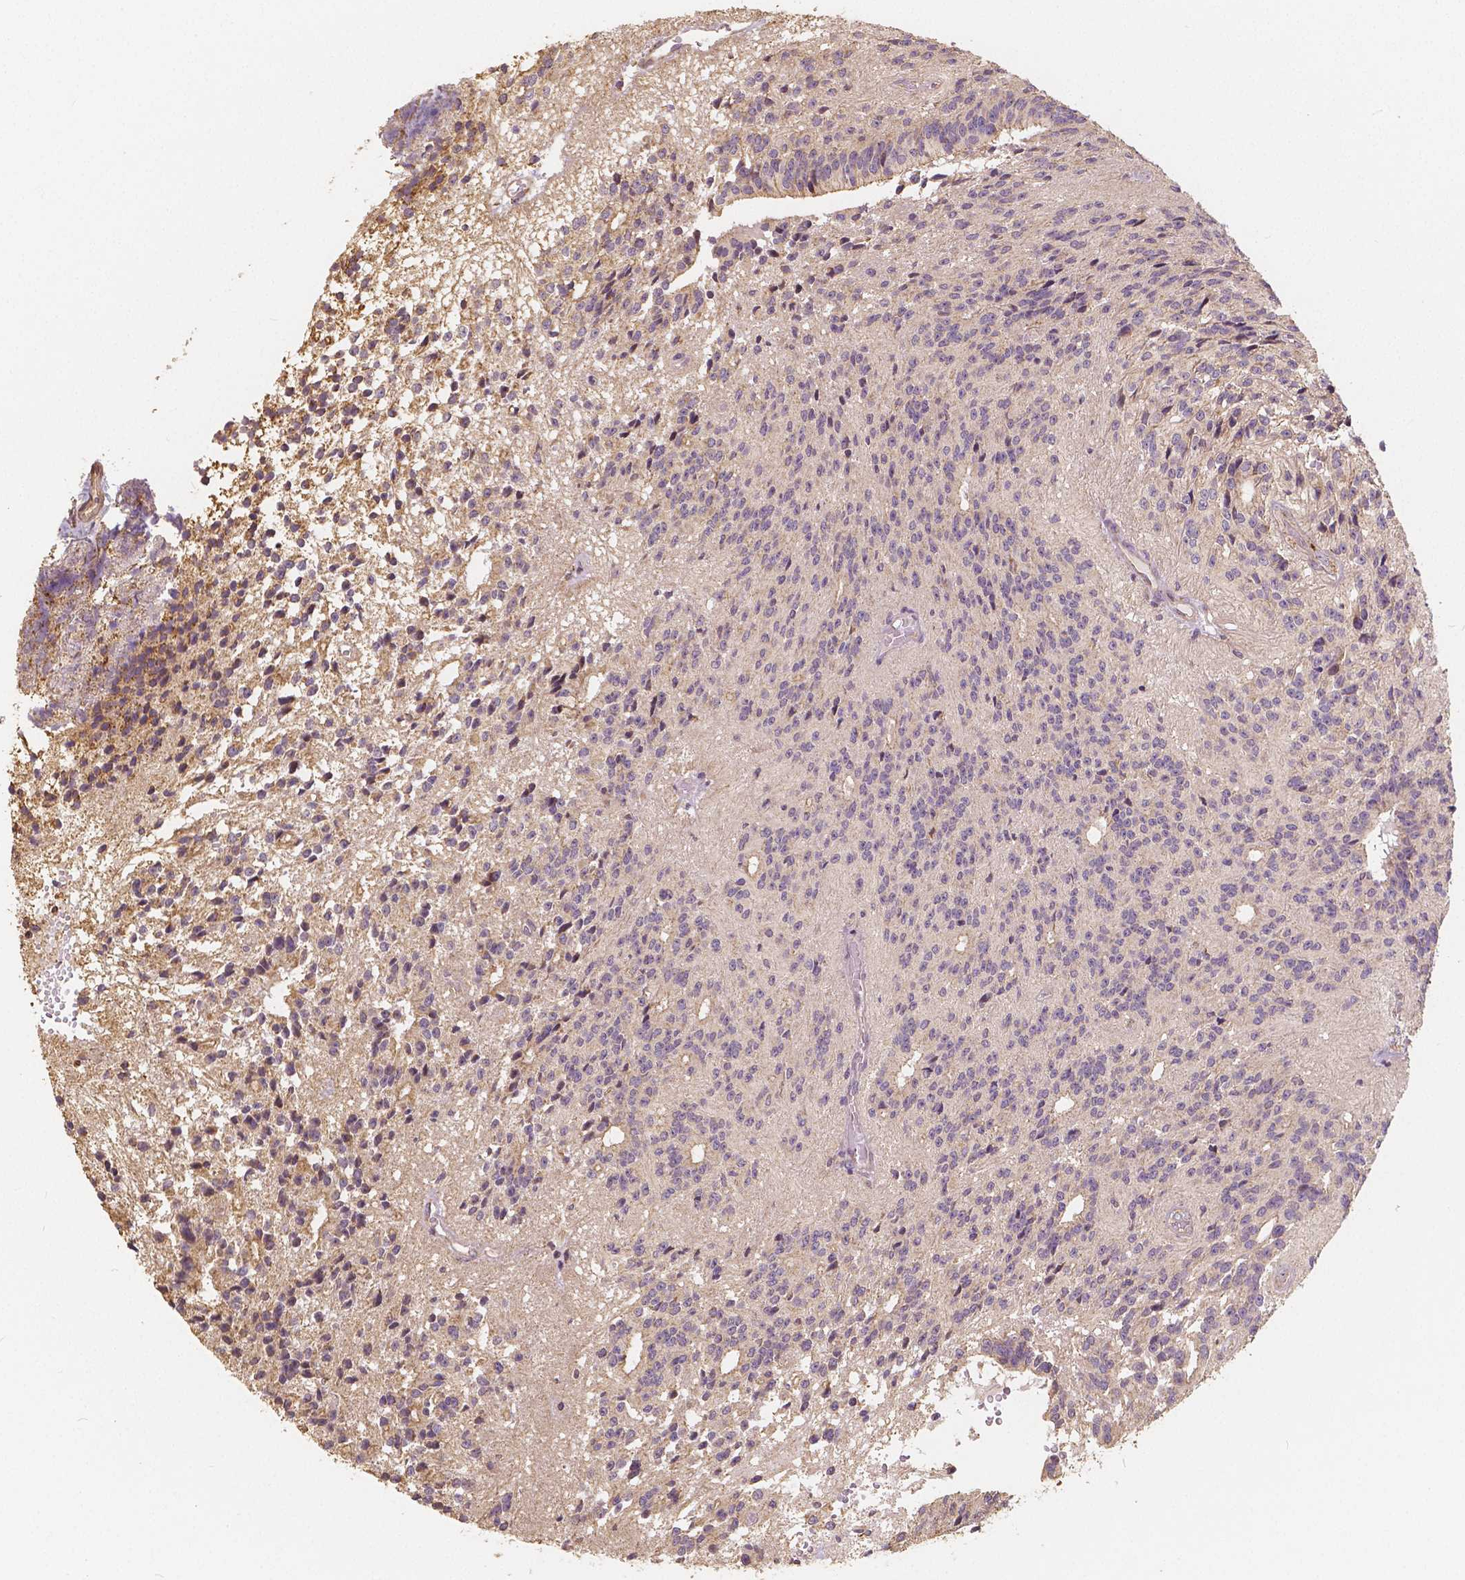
{"staining": {"intensity": "weak", "quantity": "<25%", "location": "cytoplasmic/membranous"}, "tissue": "glioma", "cell_type": "Tumor cells", "image_type": "cancer", "snomed": [{"axis": "morphology", "description": "Glioma, malignant, Low grade"}, {"axis": "topography", "description": "Brain"}], "caption": "Glioma was stained to show a protein in brown. There is no significant staining in tumor cells. The staining was performed using DAB (3,3'-diaminobenzidine) to visualize the protein expression in brown, while the nuclei were stained in blue with hematoxylin (Magnification: 20x).", "gene": "PEX26", "patient": {"sex": "male", "age": 31}}